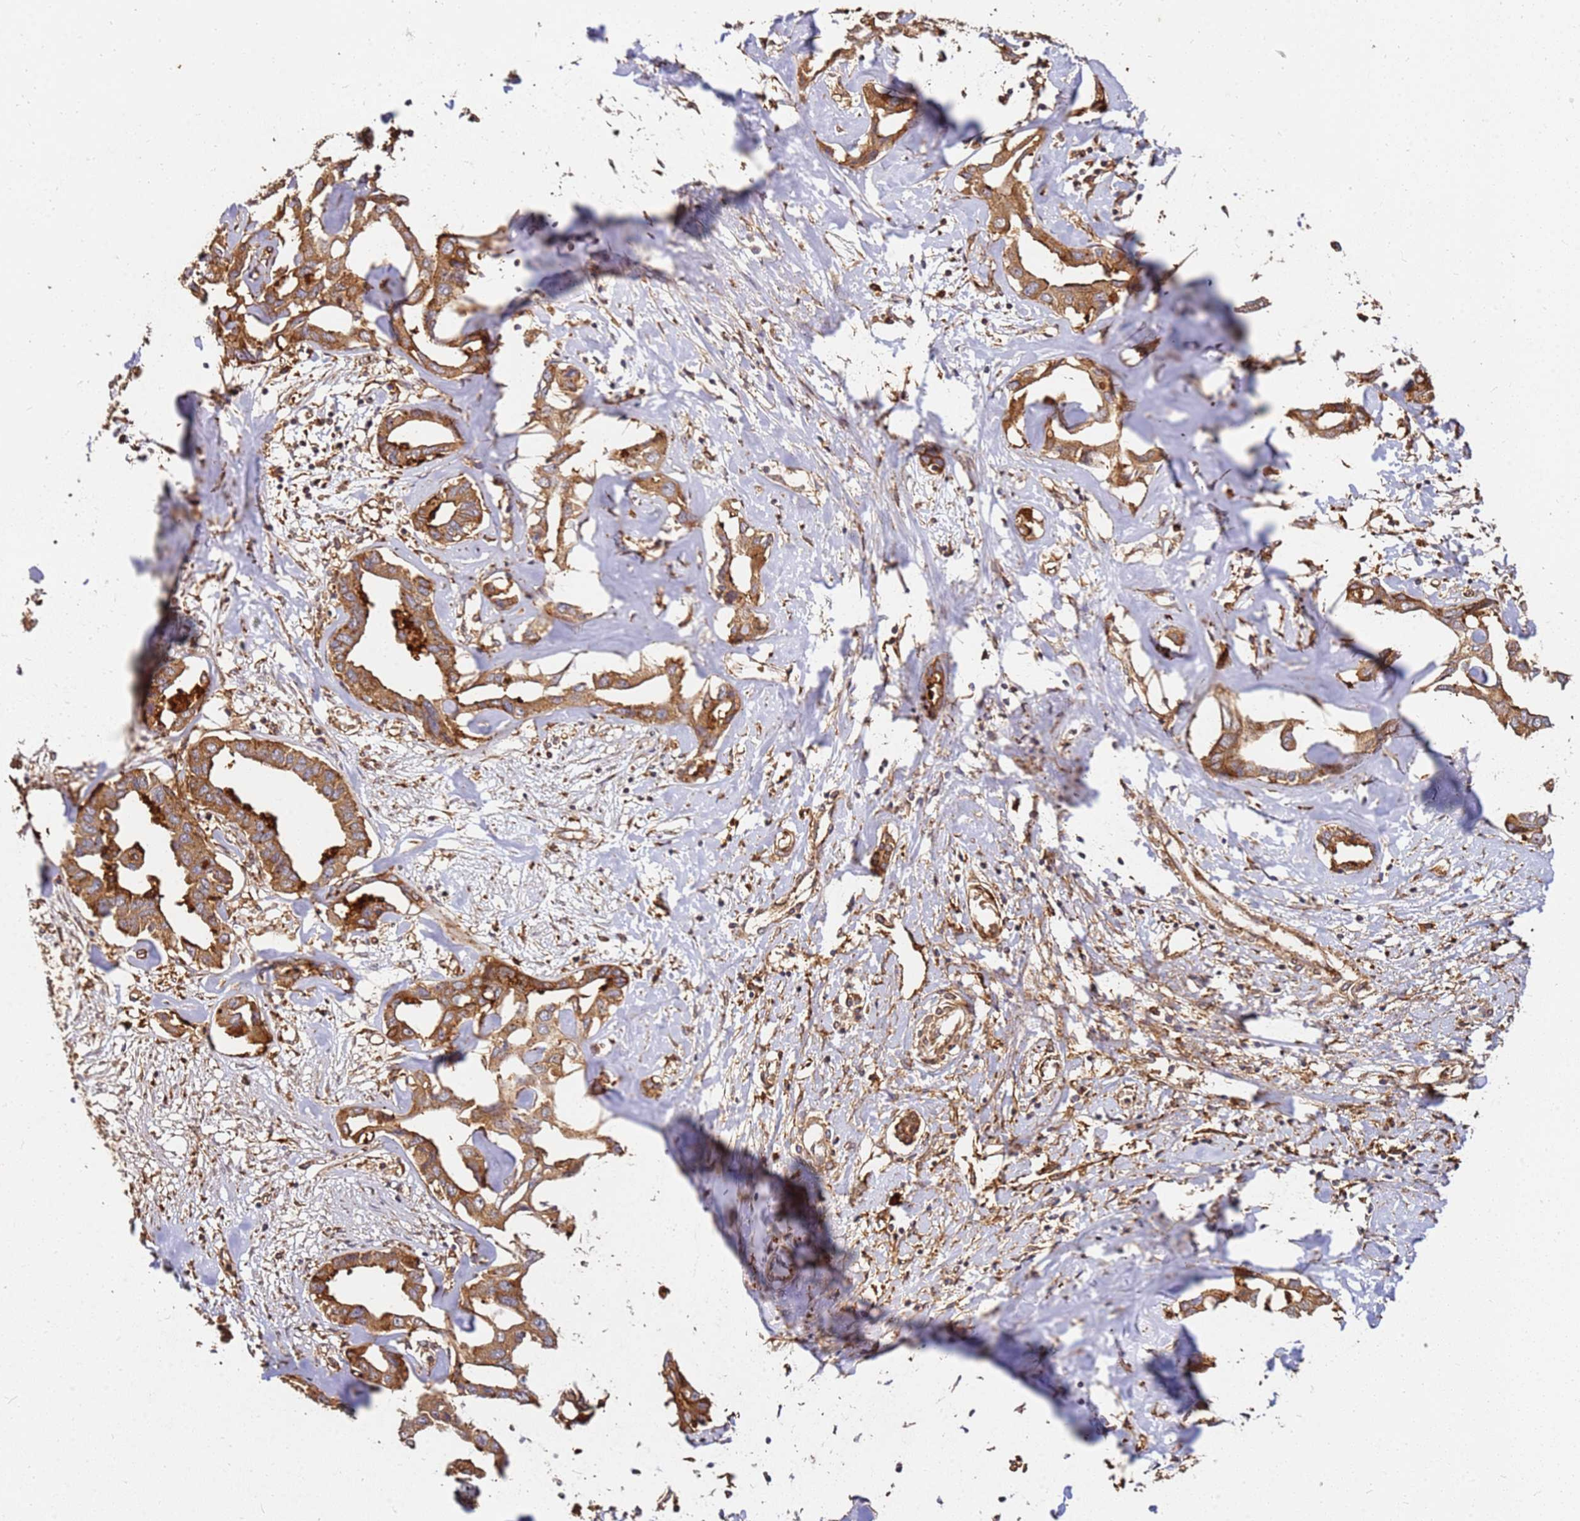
{"staining": {"intensity": "strong", "quantity": ">75%", "location": "cytoplasmic/membranous"}, "tissue": "liver cancer", "cell_type": "Tumor cells", "image_type": "cancer", "snomed": [{"axis": "morphology", "description": "Cholangiocarcinoma"}, {"axis": "topography", "description": "Liver"}], "caption": "Approximately >75% of tumor cells in cholangiocarcinoma (liver) show strong cytoplasmic/membranous protein expression as visualized by brown immunohistochemical staining.", "gene": "DVL3", "patient": {"sex": "male", "age": 59}}